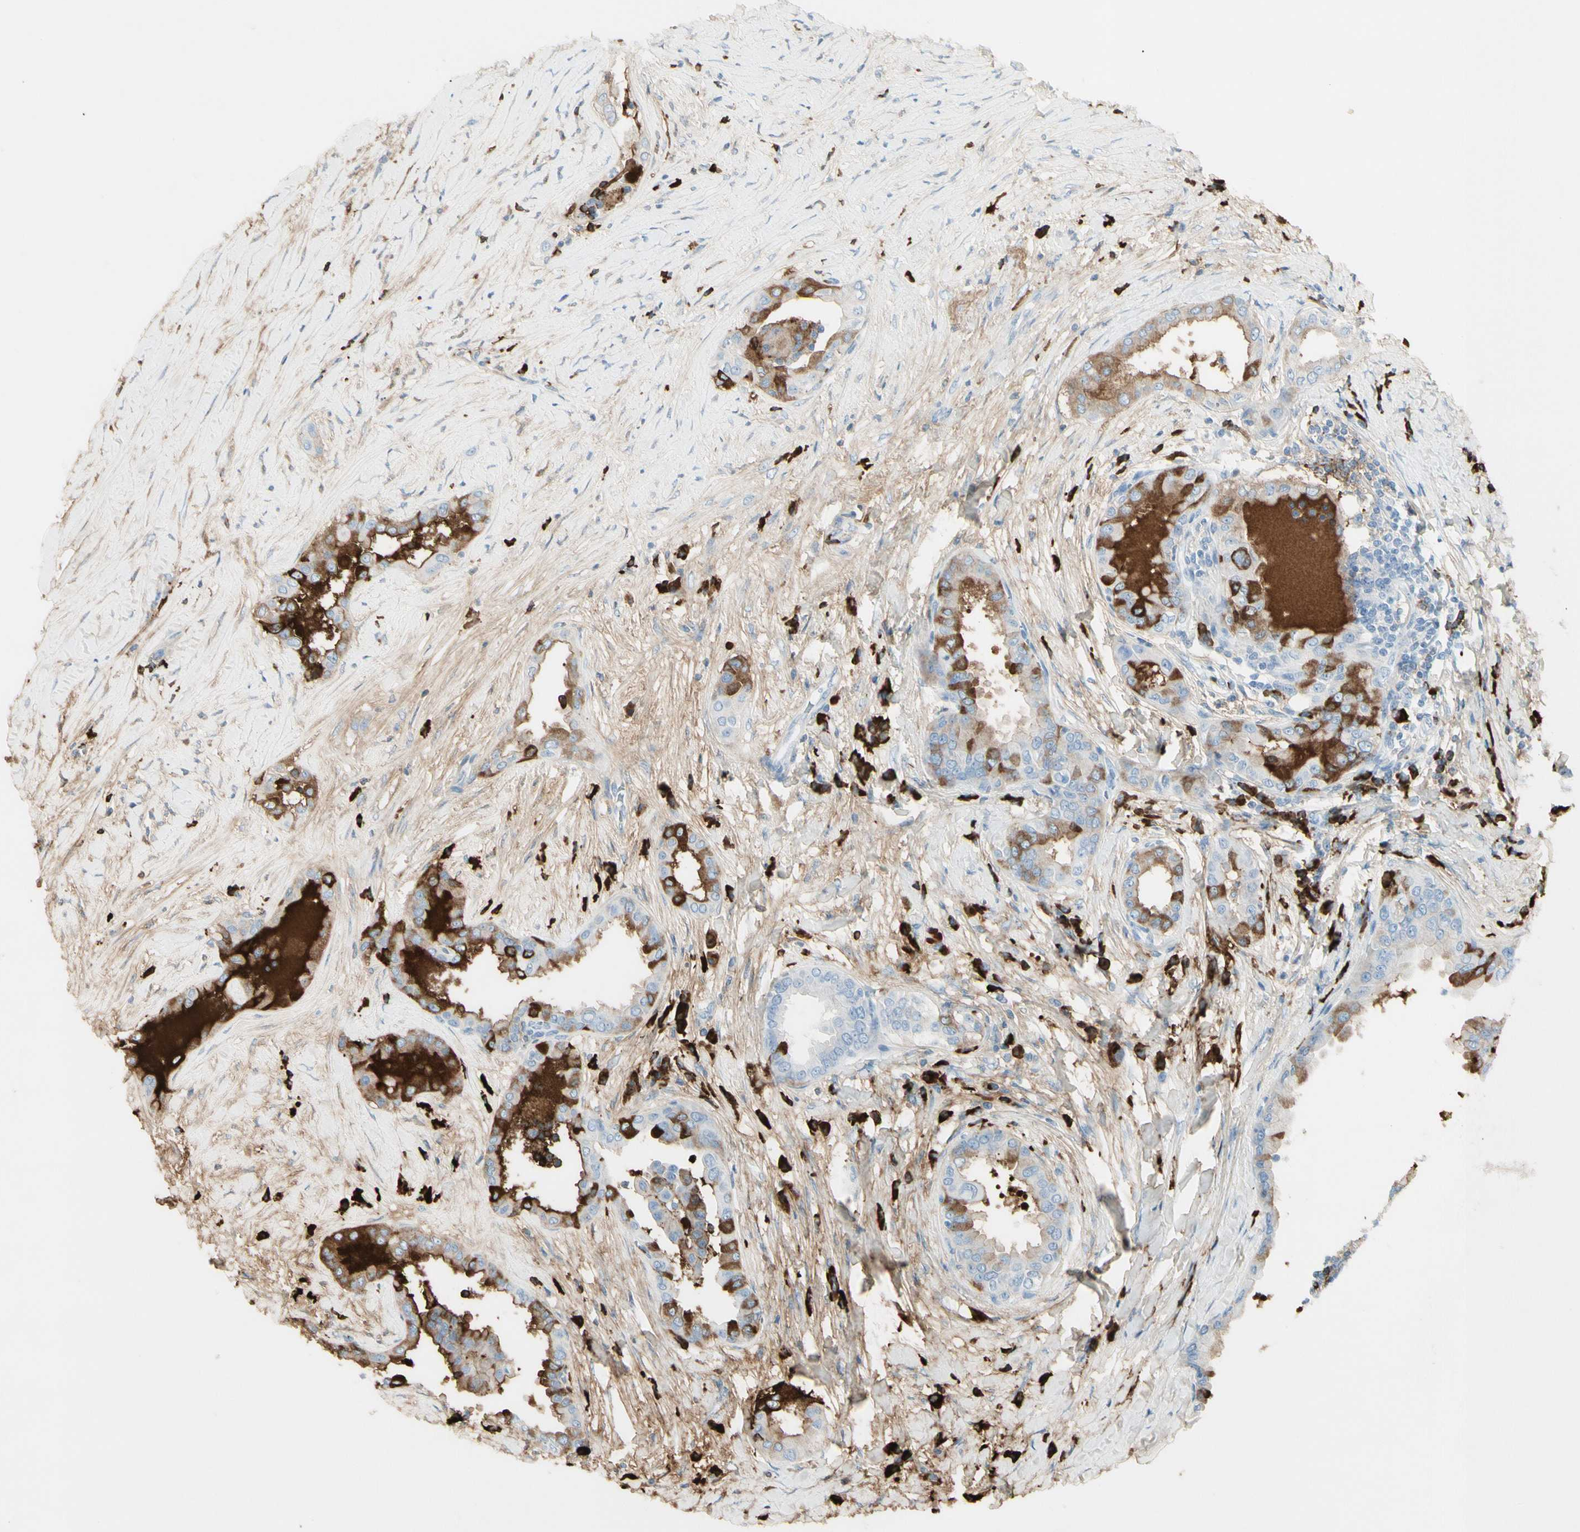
{"staining": {"intensity": "moderate", "quantity": "25%-75%", "location": "cytoplasmic/membranous"}, "tissue": "thyroid cancer", "cell_type": "Tumor cells", "image_type": "cancer", "snomed": [{"axis": "morphology", "description": "Papillary adenocarcinoma, NOS"}, {"axis": "topography", "description": "Thyroid gland"}], "caption": "Human thyroid cancer stained for a protein (brown) exhibits moderate cytoplasmic/membranous positive staining in about 25%-75% of tumor cells.", "gene": "IGHG1", "patient": {"sex": "male", "age": 33}}